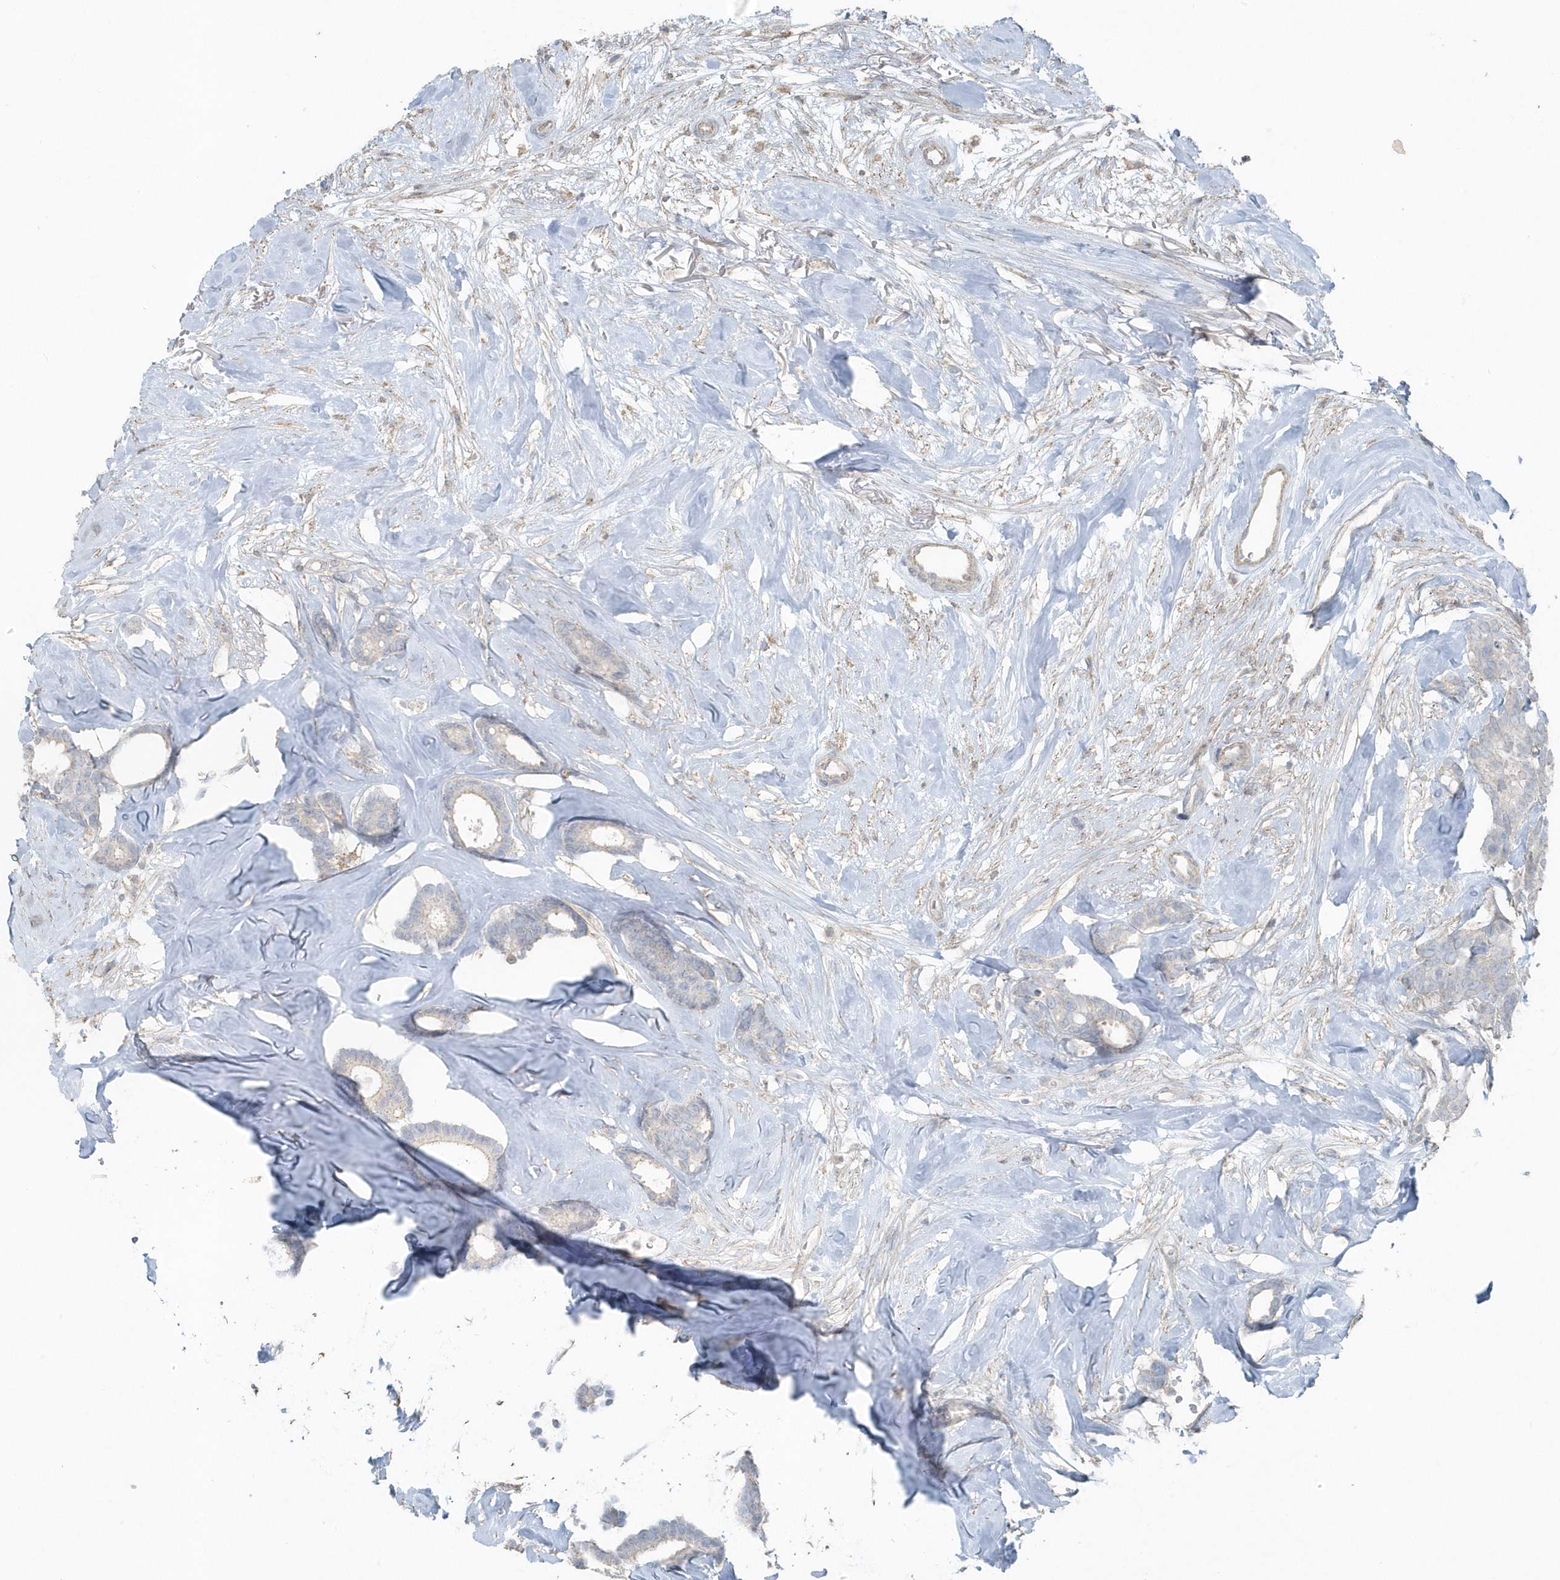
{"staining": {"intensity": "negative", "quantity": "none", "location": "none"}, "tissue": "breast cancer", "cell_type": "Tumor cells", "image_type": "cancer", "snomed": [{"axis": "morphology", "description": "Duct carcinoma"}, {"axis": "topography", "description": "Breast"}], "caption": "Immunohistochemistry (IHC) histopathology image of human breast cancer stained for a protein (brown), which displays no staining in tumor cells. (DAB IHC, high magnification).", "gene": "ACTC1", "patient": {"sex": "female", "age": 87}}